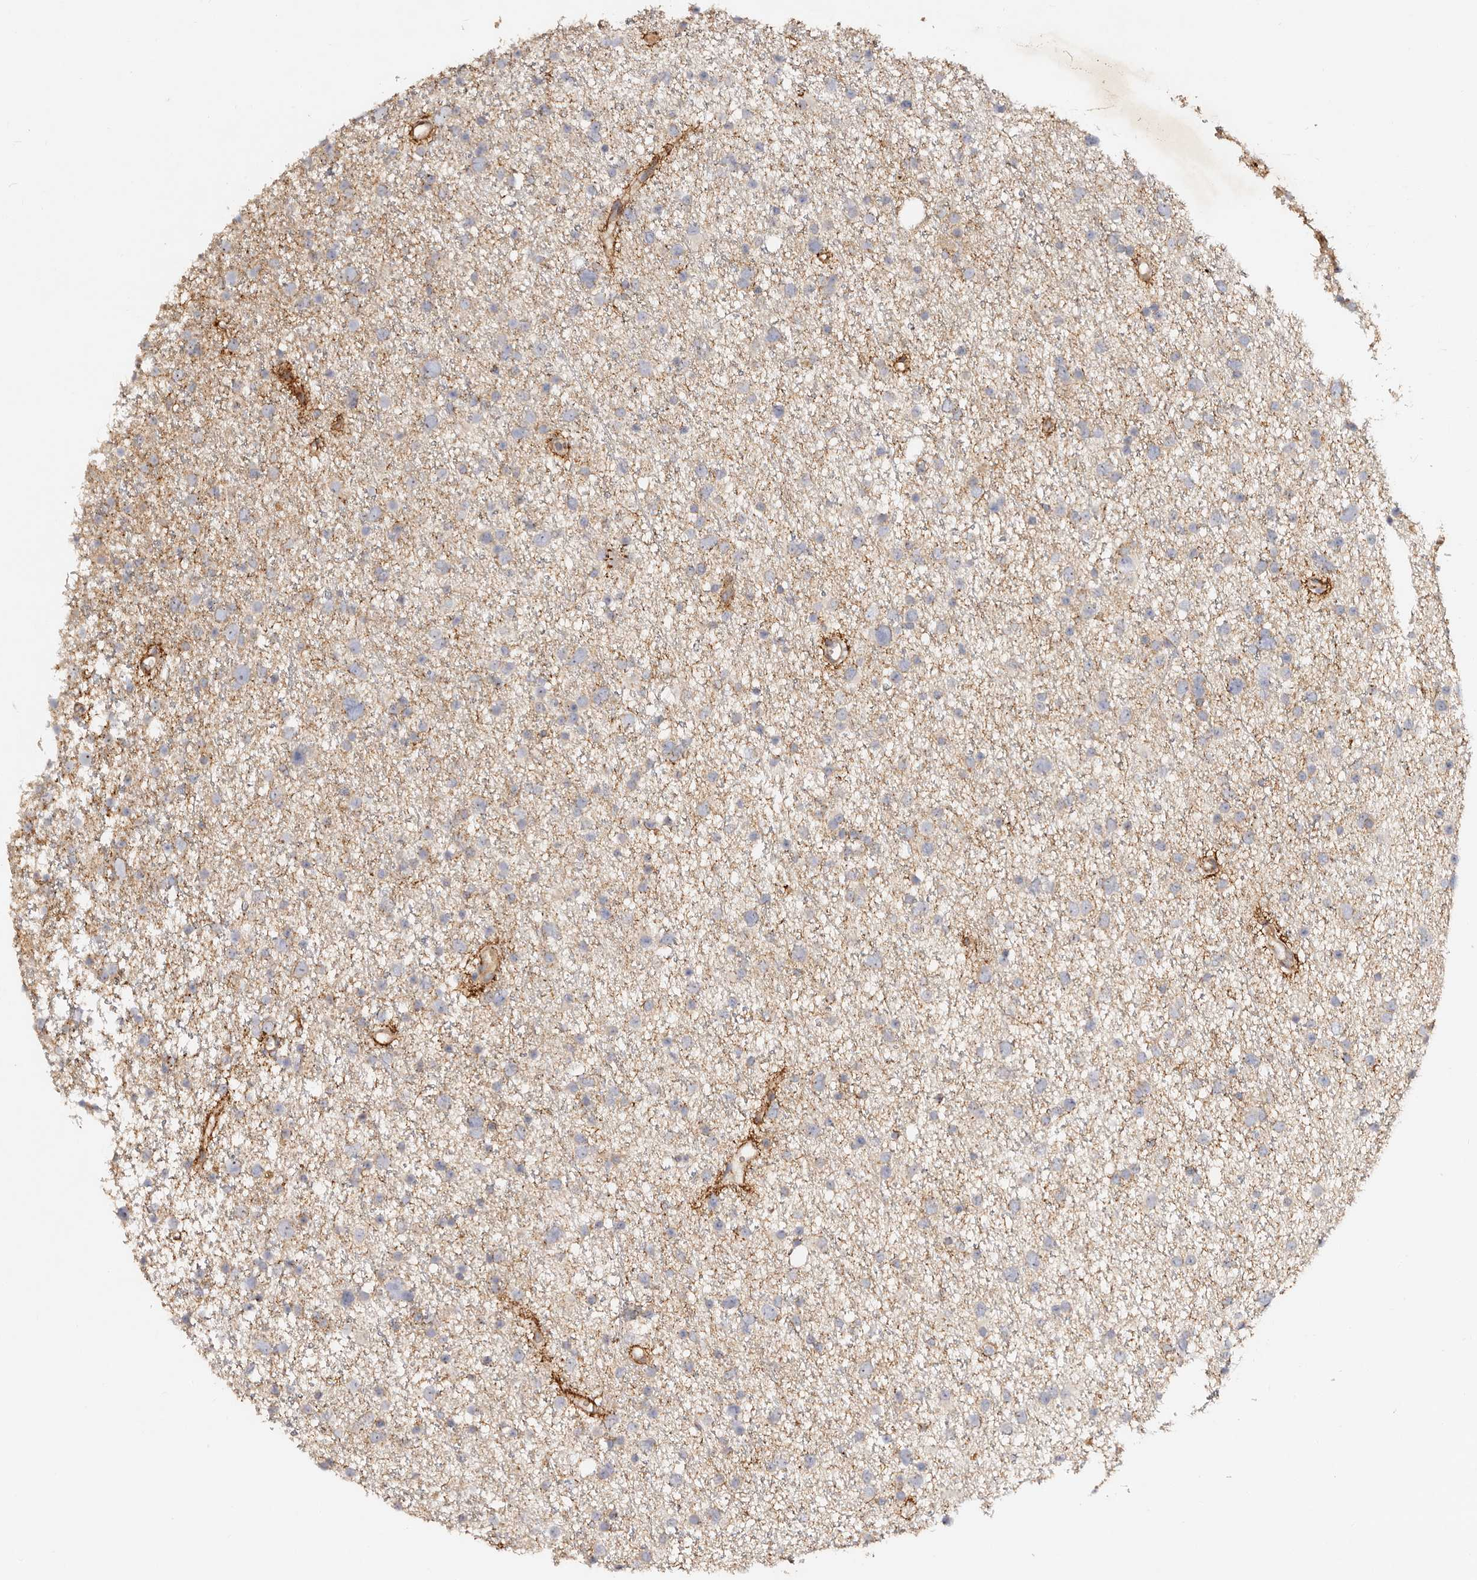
{"staining": {"intensity": "negative", "quantity": "none", "location": "none"}, "tissue": "glioma", "cell_type": "Tumor cells", "image_type": "cancer", "snomed": [{"axis": "morphology", "description": "Glioma, malignant, Low grade"}, {"axis": "topography", "description": "Cerebral cortex"}], "caption": "Immunohistochemical staining of human low-grade glioma (malignant) shows no significant expression in tumor cells.", "gene": "SERPINH1", "patient": {"sex": "female", "age": 39}}